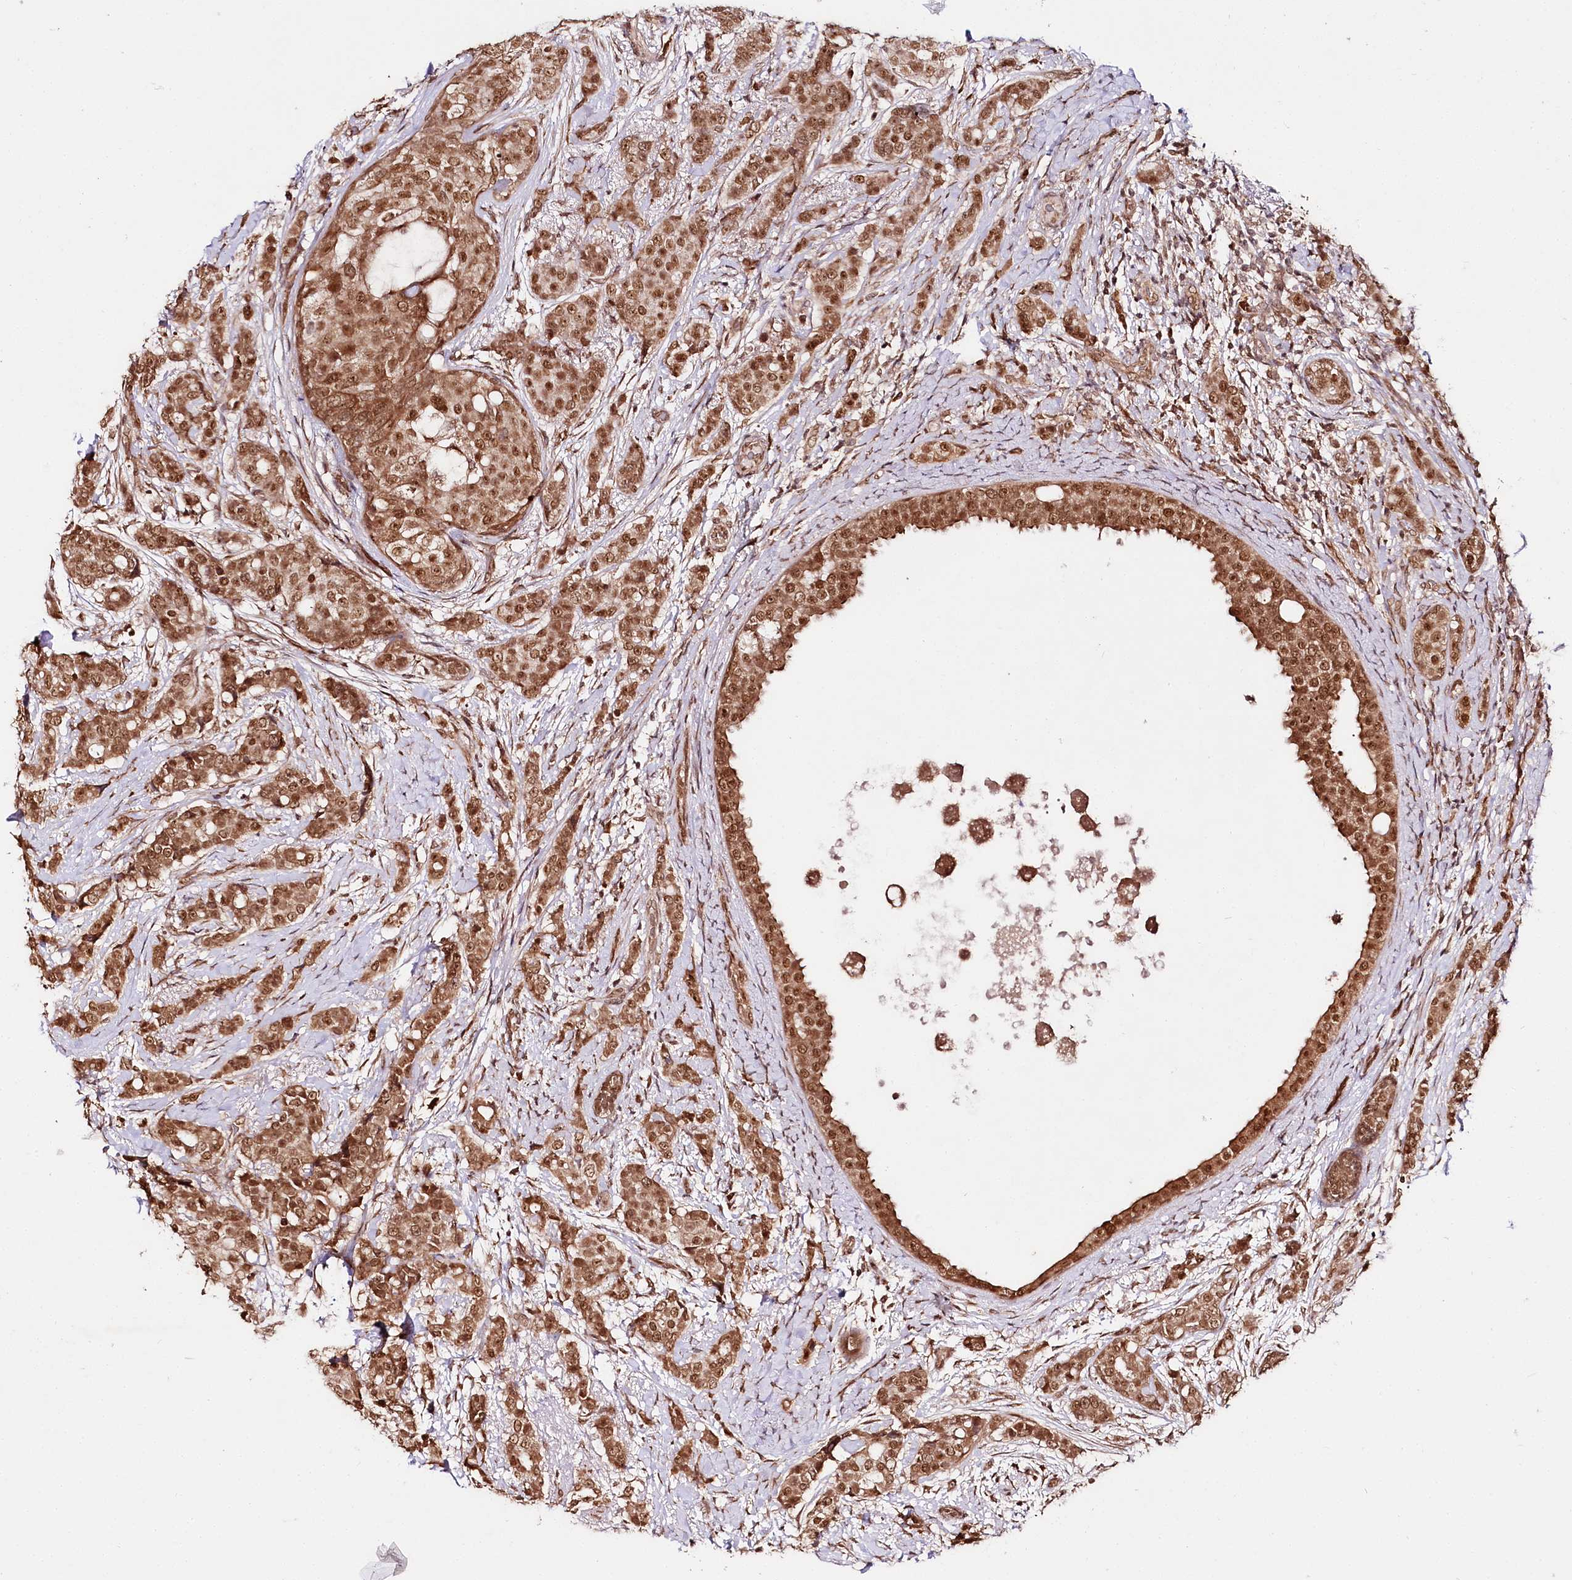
{"staining": {"intensity": "moderate", "quantity": ">75%", "location": "cytoplasmic/membranous,nuclear"}, "tissue": "breast cancer", "cell_type": "Tumor cells", "image_type": "cancer", "snomed": [{"axis": "morphology", "description": "Lobular carcinoma"}, {"axis": "topography", "description": "Breast"}], "caption": "Human breast cancer stained with a protein marker reveals moderate staining in tumor cells.", "gene": "ENSG00000144785", "patient": {"sex": "female", "age": 51}}